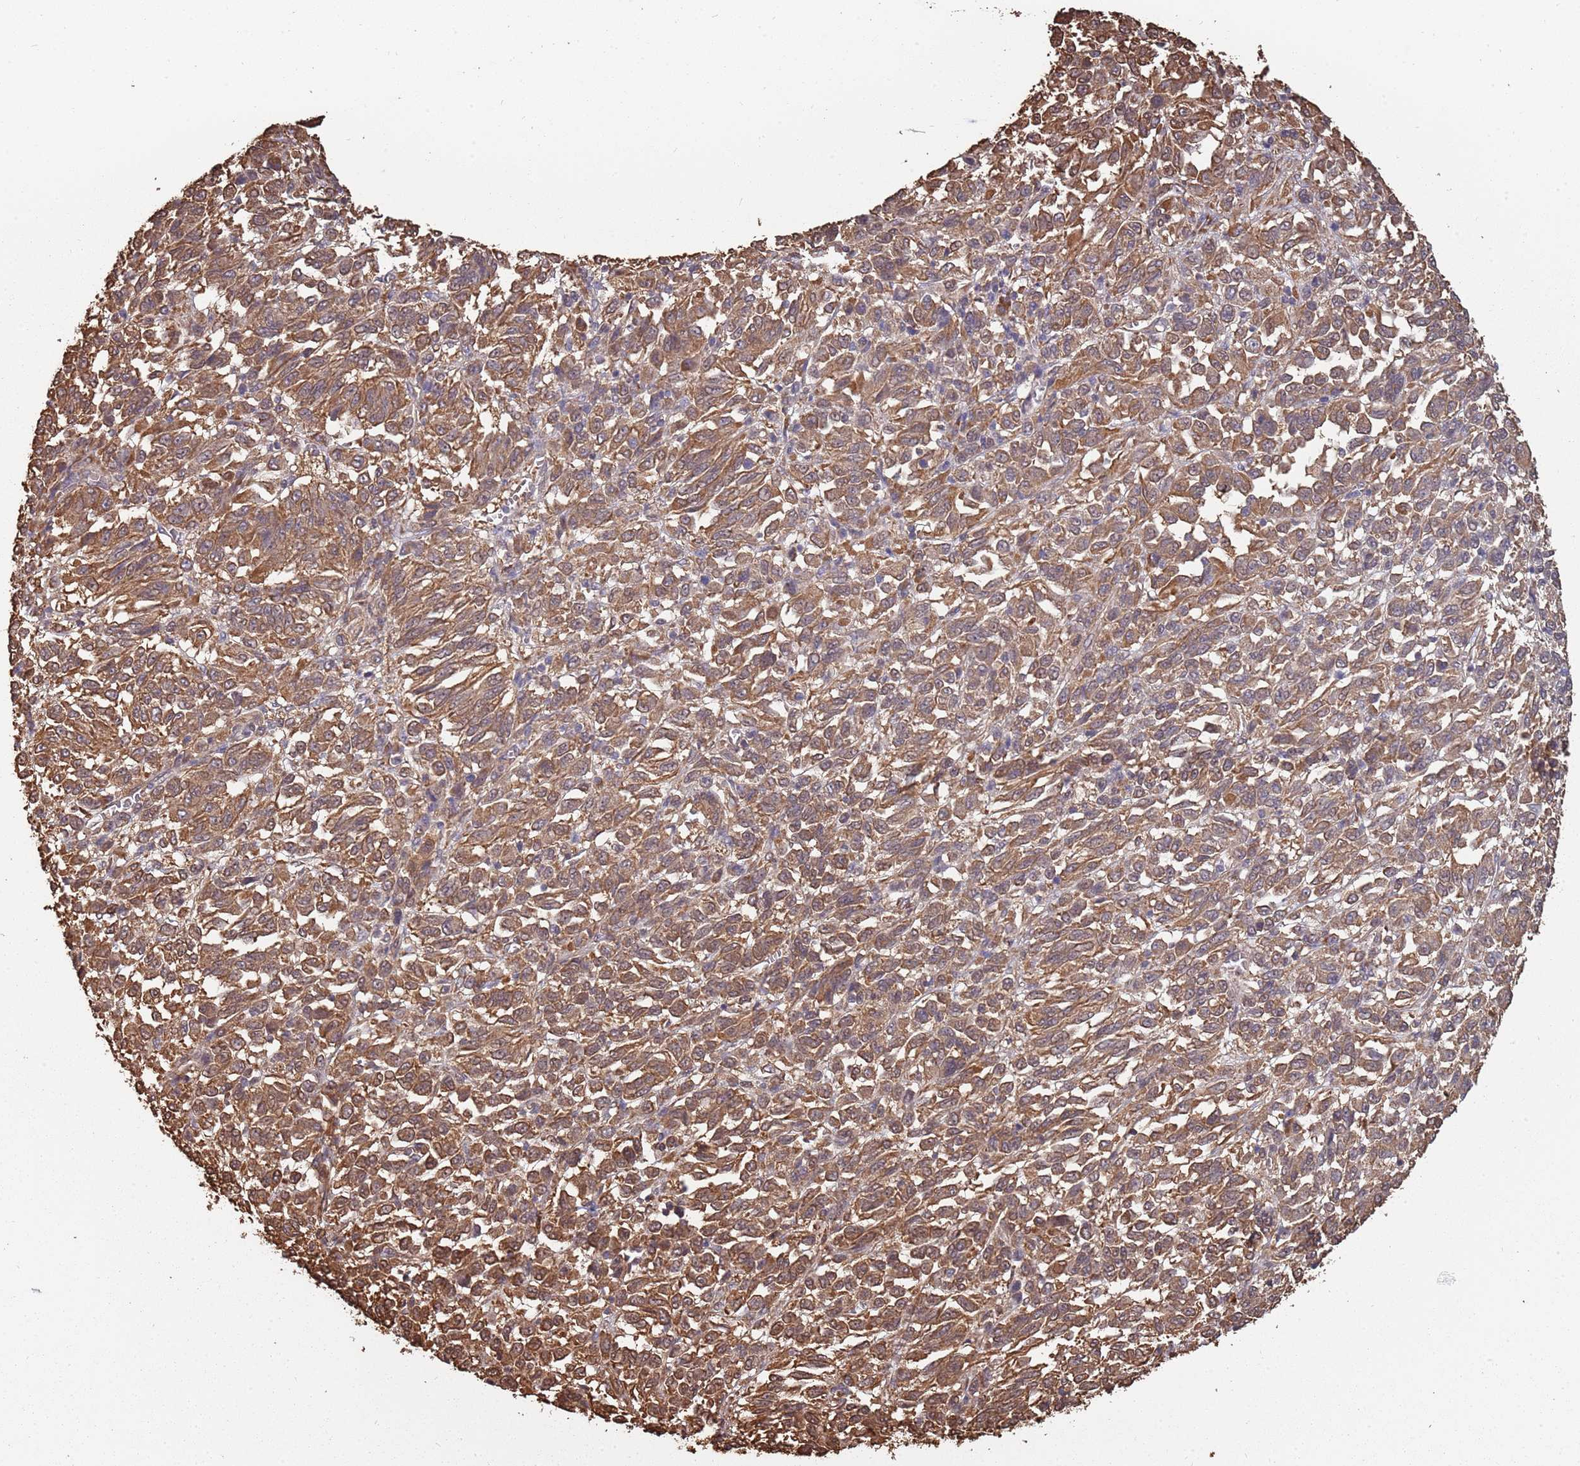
{"staining": {"intensity": "moderate", "quantity": ">75%", "location": "cytoplasmic/membranous,nuclear"}, "tissue": "melanoma", "cell_type": "Tumor cells", "image_type": "cancer", "snomed": [{"axis": "morphology", "description": "Malignant melanoma, Metastatic site"}, {"axis": "topography", "description": "Lung"}], "caption": "Approximately >75% of tumor cells in human melanoma show moderate cytoplasmic/membranous and nuclear protein staining as visualized by brown immunohistochemical staining.", "gene": "COG4", "patient": {"sex": "male", "age": 64}}